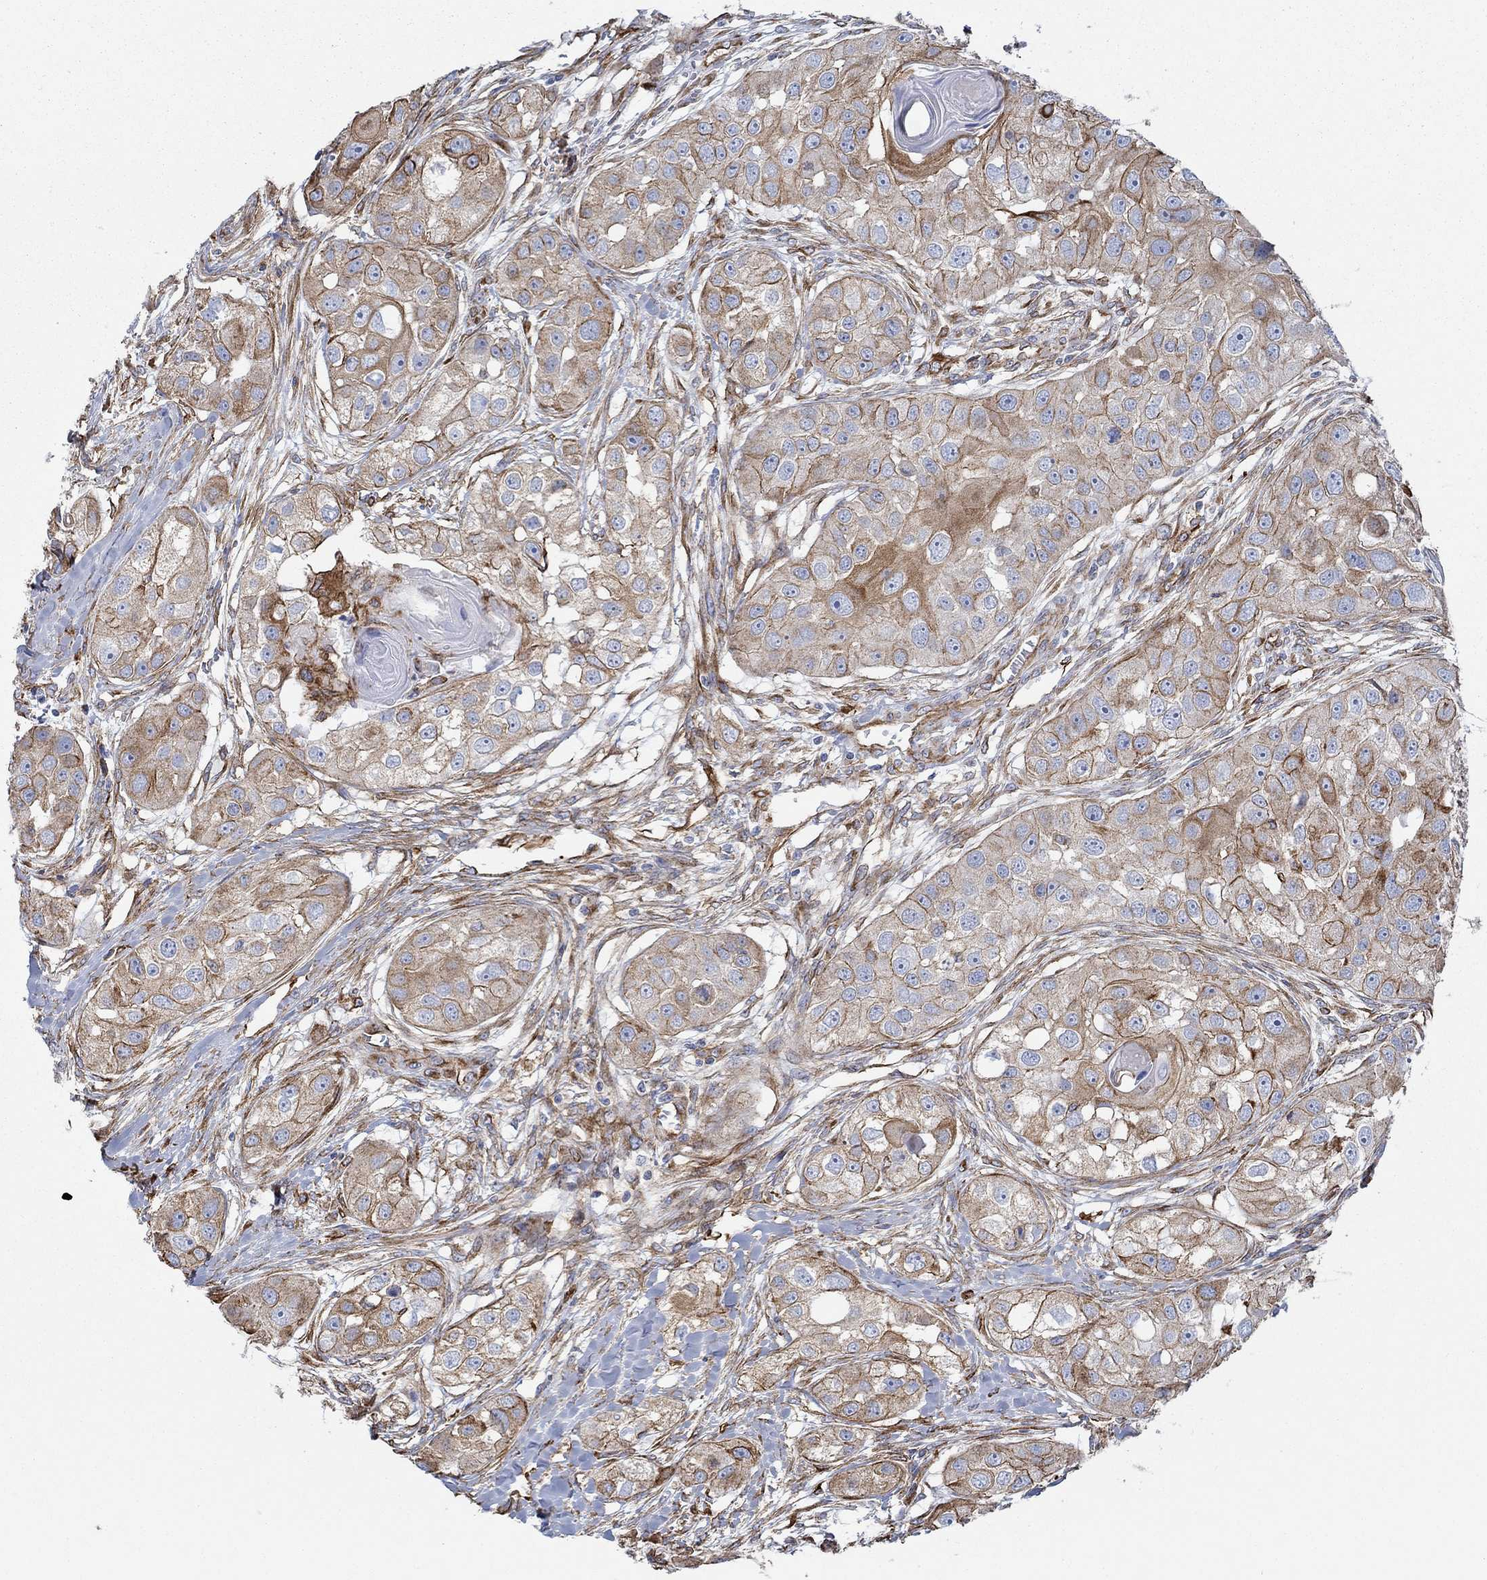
{"staining": {"intensity": "strong", "quantity": "25%-75%", "location": "cytoplasmic/membranous"}, "tissue": "head and neck cancer", "cell_type": "Tumor cells", "image_type": "cancer", "snomed": [{"axis": "morphology", "description": "Normal tissue, NOS"}, {"axis": "morphology", "description": "Squamous cell carcinoma, NOS"}, {"axis": "topography", "description": "Skeletal muscle"}, {"axis": "topography", "description": "Head-Neck"}], "caption": "Approximately 25%-75% of tumor cells in head and neck cancer (squamous cell carcinoma) show strong cytoplasmic/membranous protein staining as visualized by brown immunohistochemical staining.", "gene": "STC2", "patient": {"sex": "male", "age": 51}}